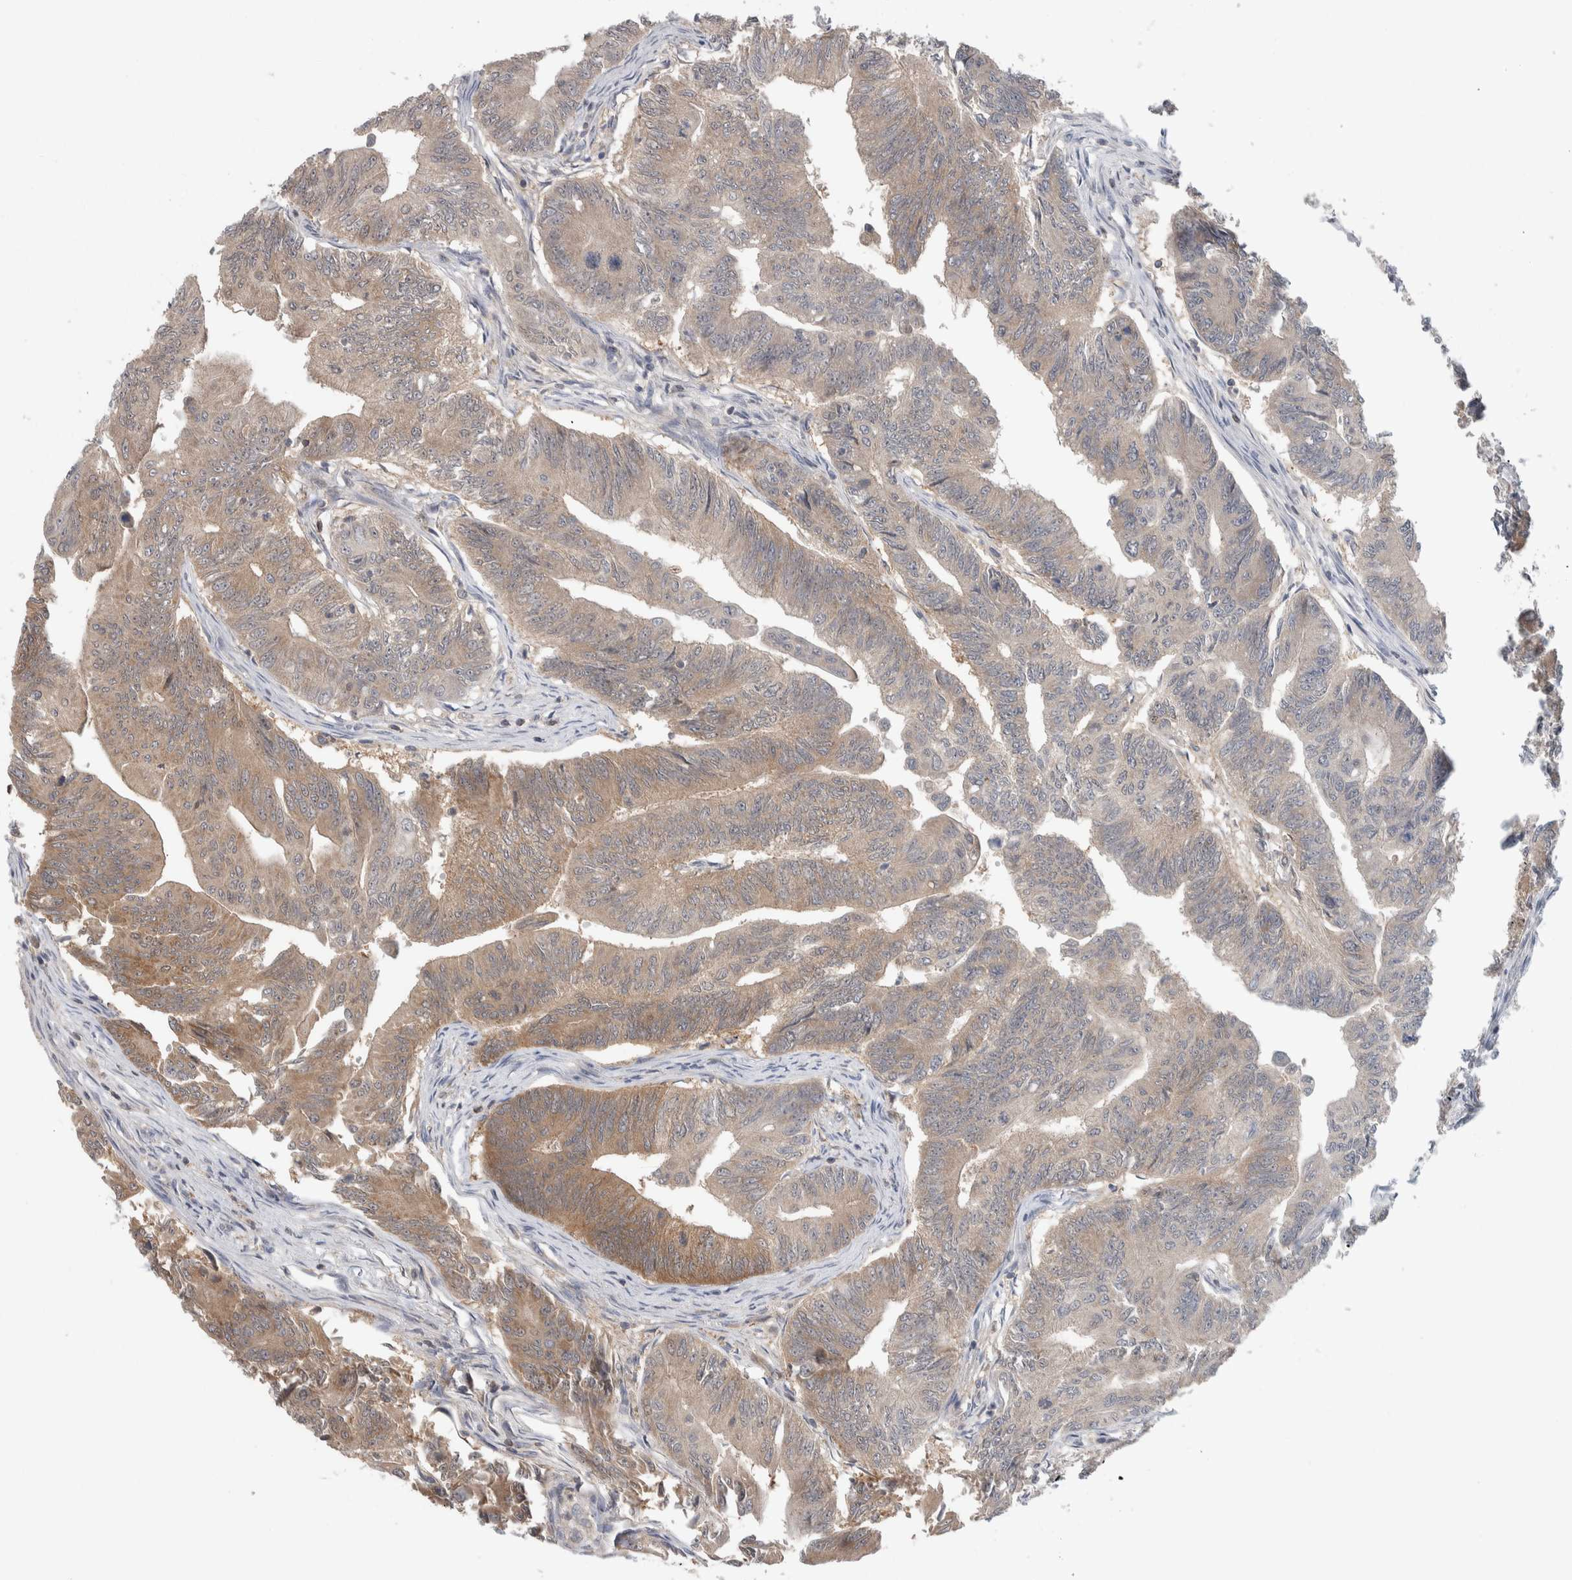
{"staining": {"intensity": "moderate", "quantity": ">75%", "location": "cytoplasmic/membranous"}, "tissue": "colorectal cancer", "cell_type": "Tumor cells", "image_type": "cancer", "snomed": [{"axis": "morphology", "description": "Adenoma, NOS"}, {"axis": "morphology", "description": "Adenocarcinoma, NOS"}, {"axis": "topography", "description": "Colon"}], "caption": "Tumor cells reveal medium levels of moderate cytoplasmic/membranous positivity in approximately >75% of cells in human colorectal adenoma.", "gene": "HTATIP2", "patient": {"sex": "male", "age": 79}}